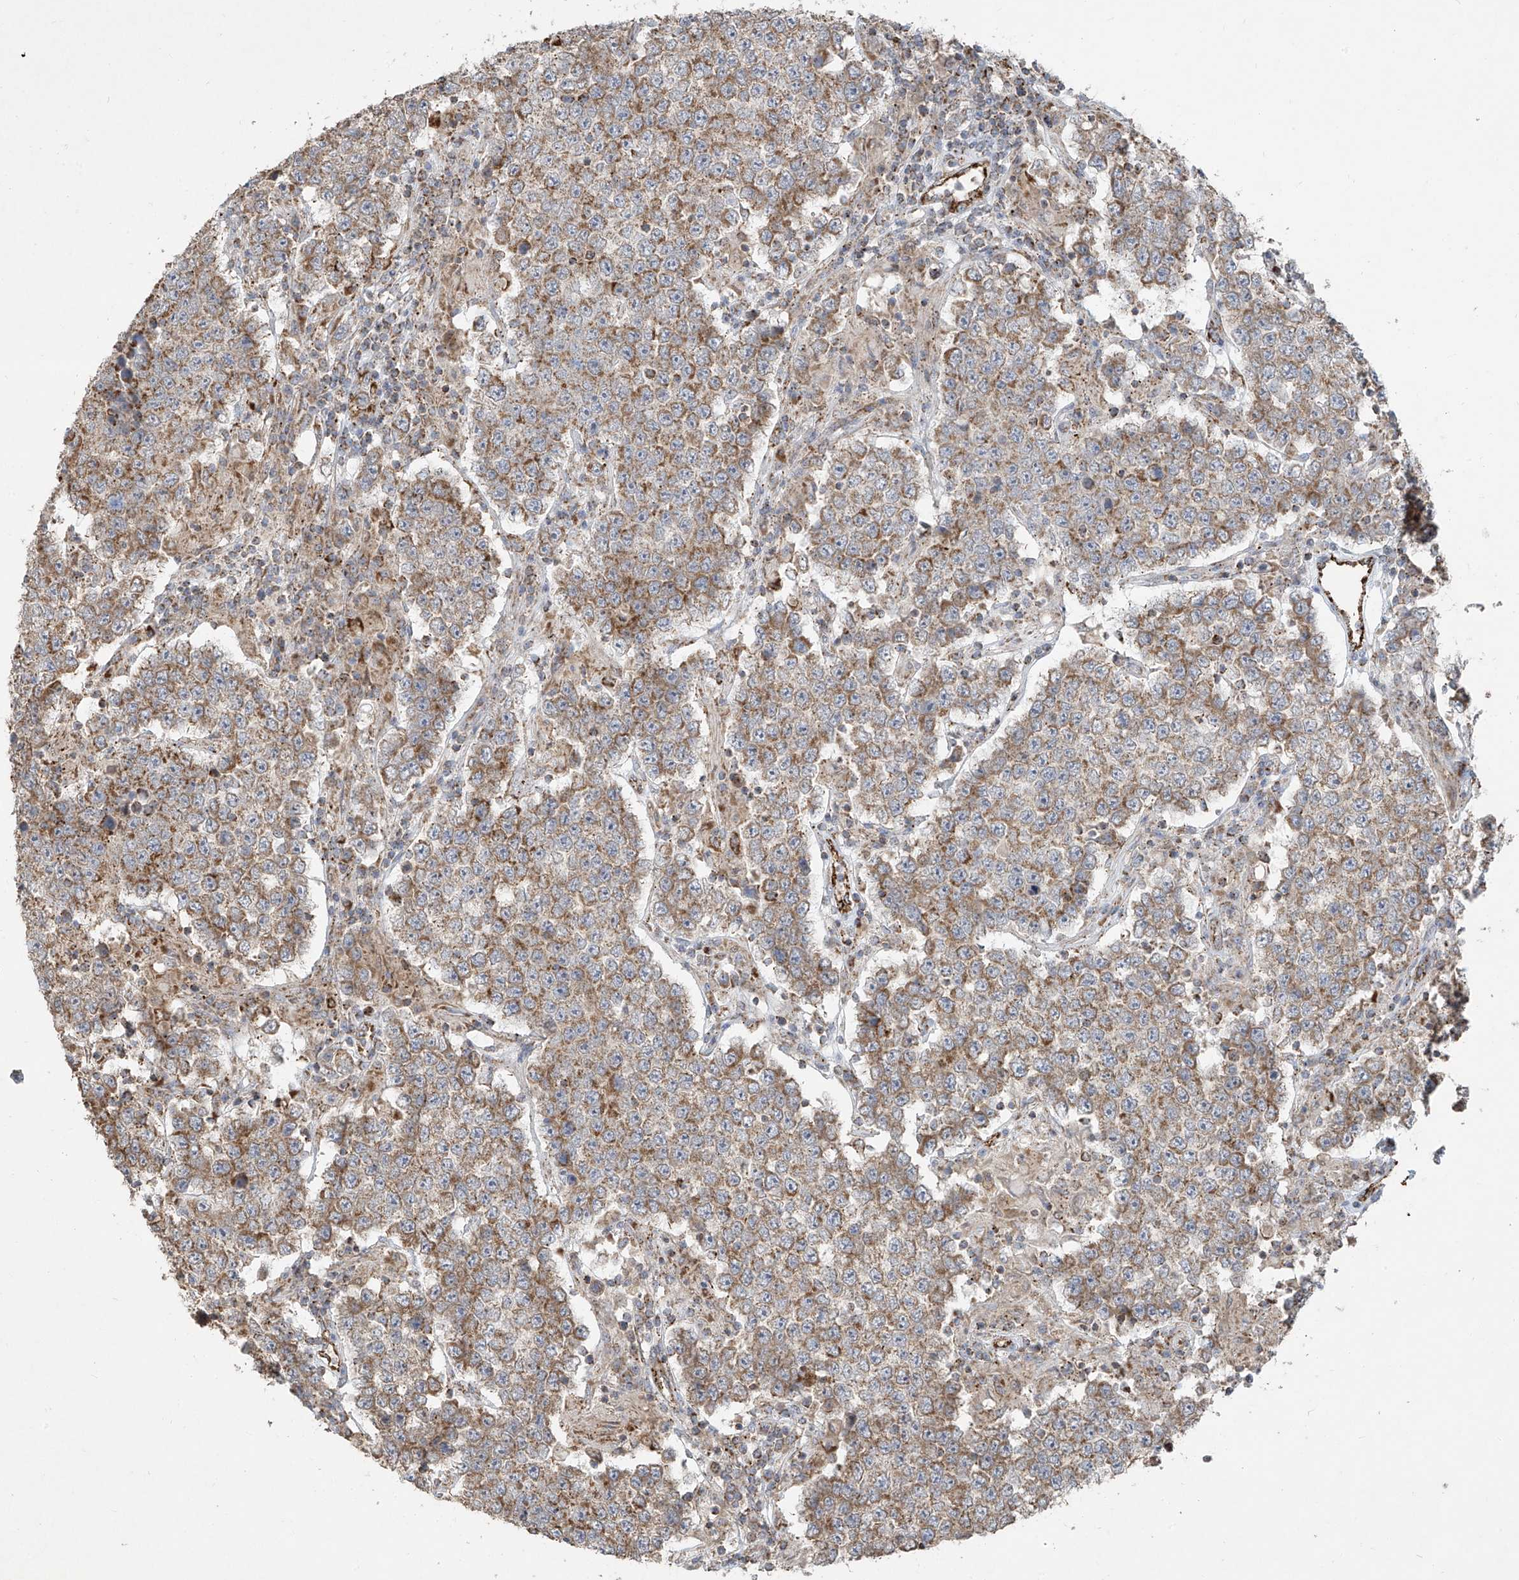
{"staining": {"intensity": "moderate", "quantity": ">75%", "location": "cytoplasmic/membranous"}, "tissue": "testis cancer", "cell_type": "Tumor cells", "image_type": "cancer", "snomed": [{"axis": "morphology", "description": "Normal tissue, NOS"}, {"axis": "morphology", "description": "Urothelial carcinoma, High grade"}, {"axis": "morphology", "description": "Seminoma, NOS"}, {"axis": "morphology", "description": "Carcinoma, Embryonal, NOS"}, {"axis": "topography", "description": "Urinary bladder"}, {"axis": "topography", "description": "Testis"}], "caption": "IHC micrograph of neoplastic tissue: testis cancer stained using IHC displays medium levels of moderate protein expression localized specifically in the cytoplasmic/membranous of tumor cells, appearing as a cytoplasmic/membranous brown color.", "gene": "UQCC1", "patient": {"sex": "male", "age": 41}}